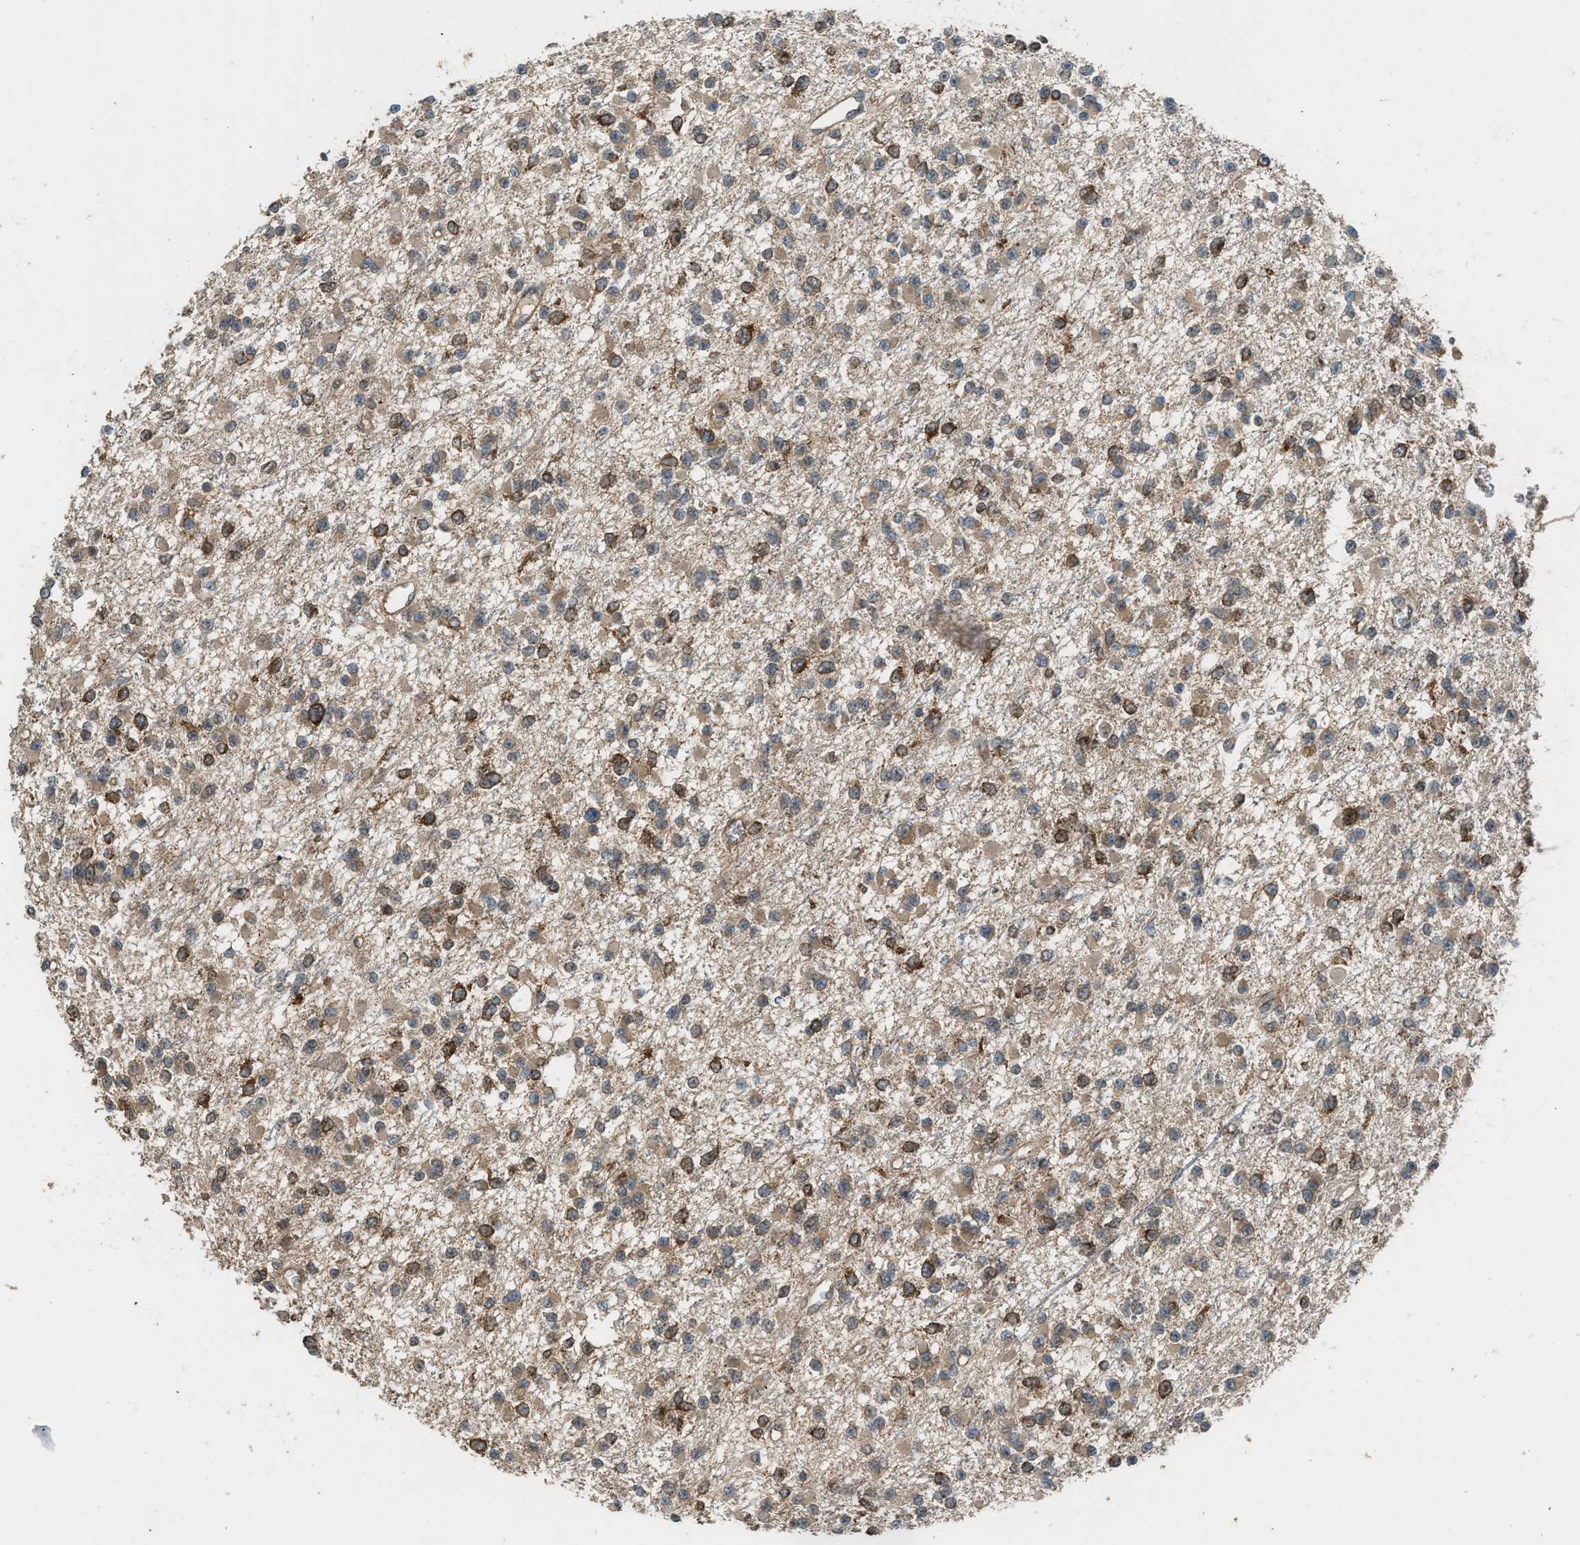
{"staining": {"intensity": "moderate", "quantity": ">75%", "location": "cytoplasmic/membranous"}, "tissue": "glioma", "cell_type": "Tumor cells", "image_type": "cancer", "snomed": [{"axis": "morphology", "description": "Glioma, malignant, Low grade"}, {"axis": "topography", "description": "Brain"}], "caption": "Moderate cytoplasmic/membranous protein expression is identified in approximately >75% of tumor cells in malignant glioma (low-grade). The staining is performed using DAB (3,3'-diaminobenzidine) brown chromogen to label protein expression. The nuclei are counter-stained blue using hematoxylin.", "gene": "HIP1R", "patient": {"sex": "female", "age": 22}}